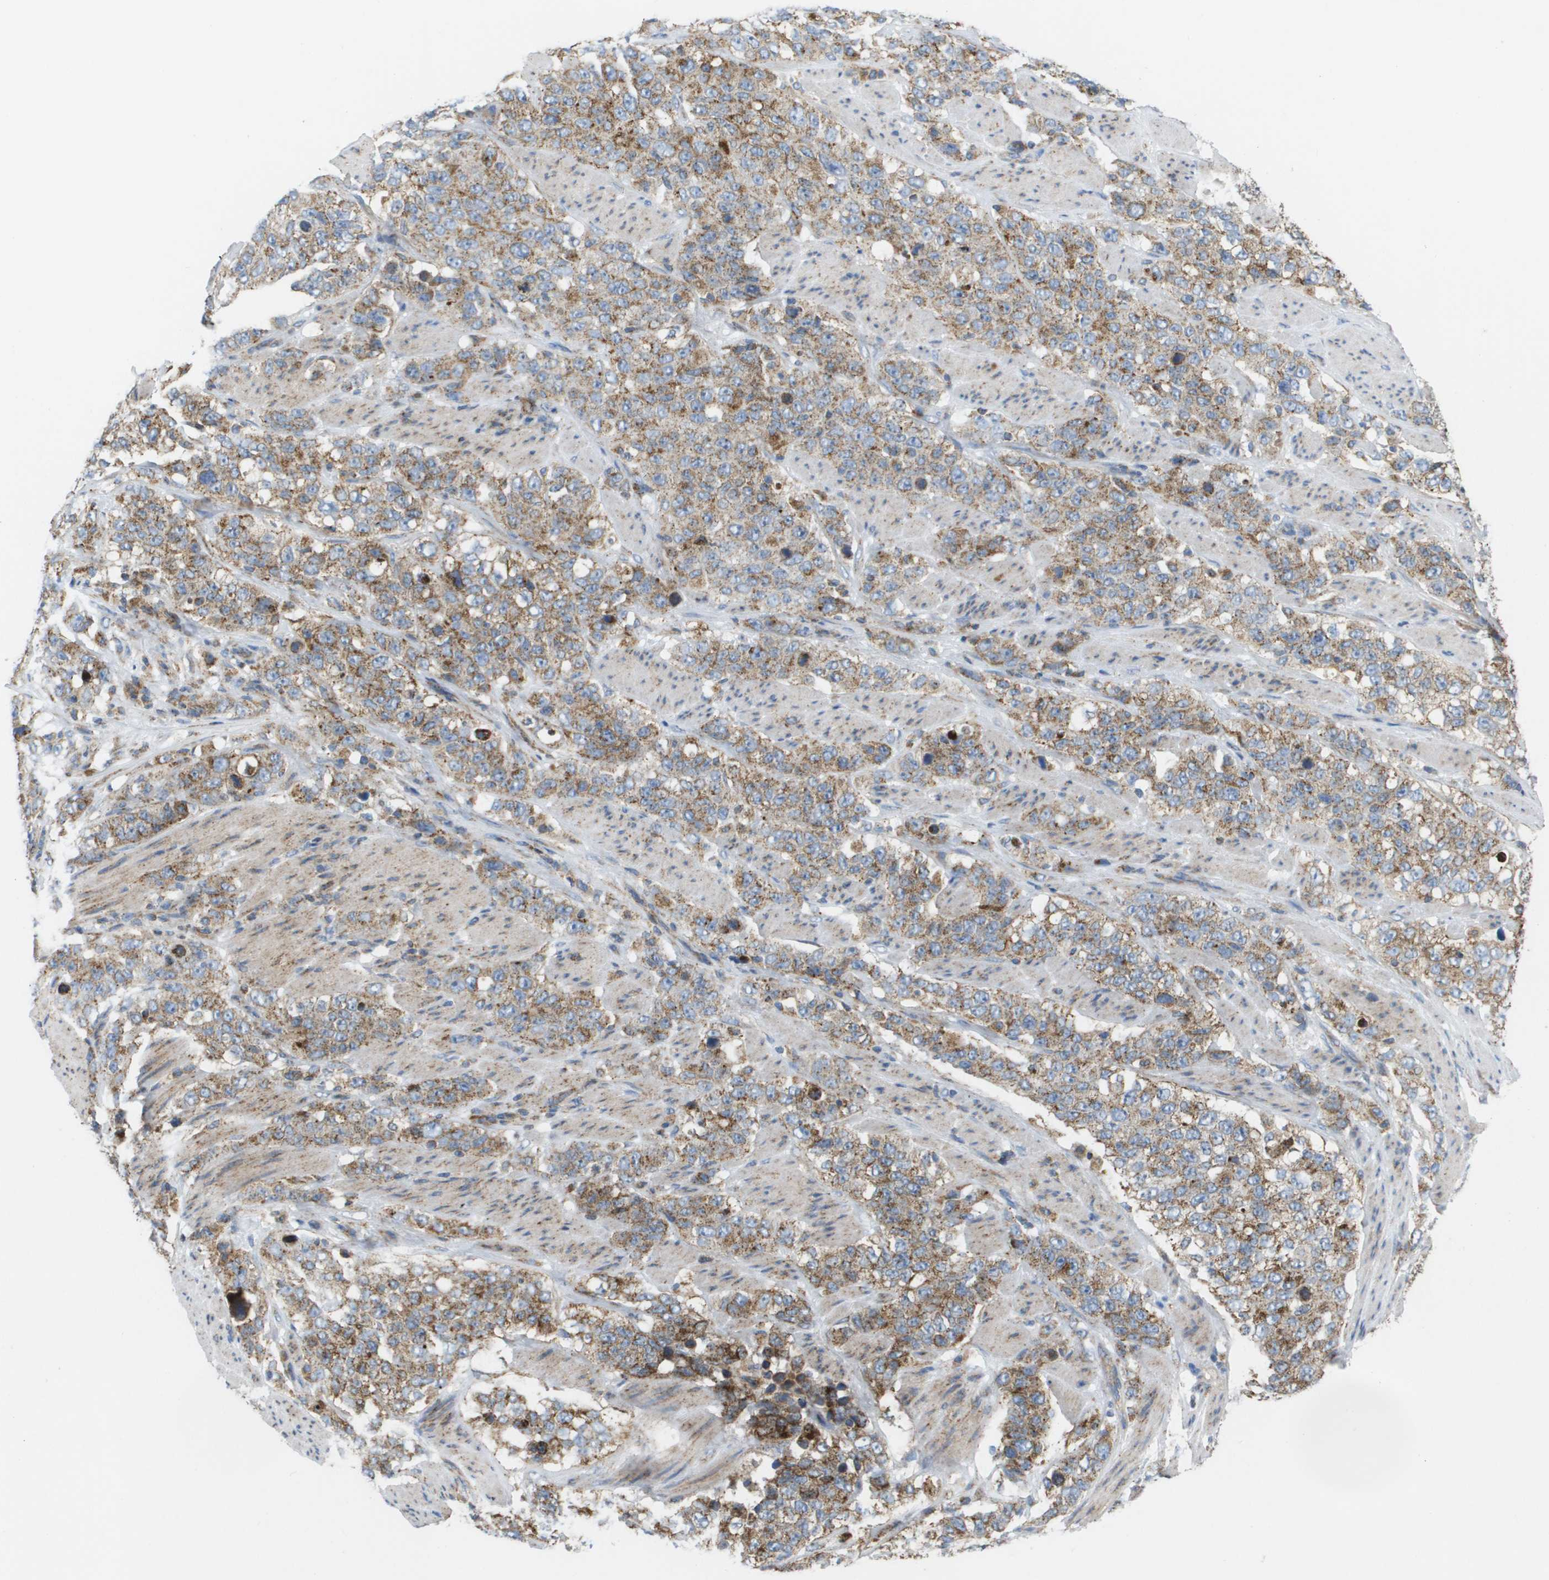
{"staining": {"intensity": "moderate", "quantity": ">75%", "location": "cytoplasmic/membranous"}, "tissue": "stomach cancer", "cell_type": "Tumor cells", "image_type": "cancer", "snomed": [{"axis": "morphology", "description": "Adenocarcinoma, NOS"}, {"axis": "topography", "description": "Stomach"}], "caption": "A photomicrograph of human adenocarcinoma (stomach) stained for a protein displays moderate cytoplasmic/membranous brown staining in tumor cells.", "gene": "FIS1", "patient": {"sex": "male", "age": 48}}